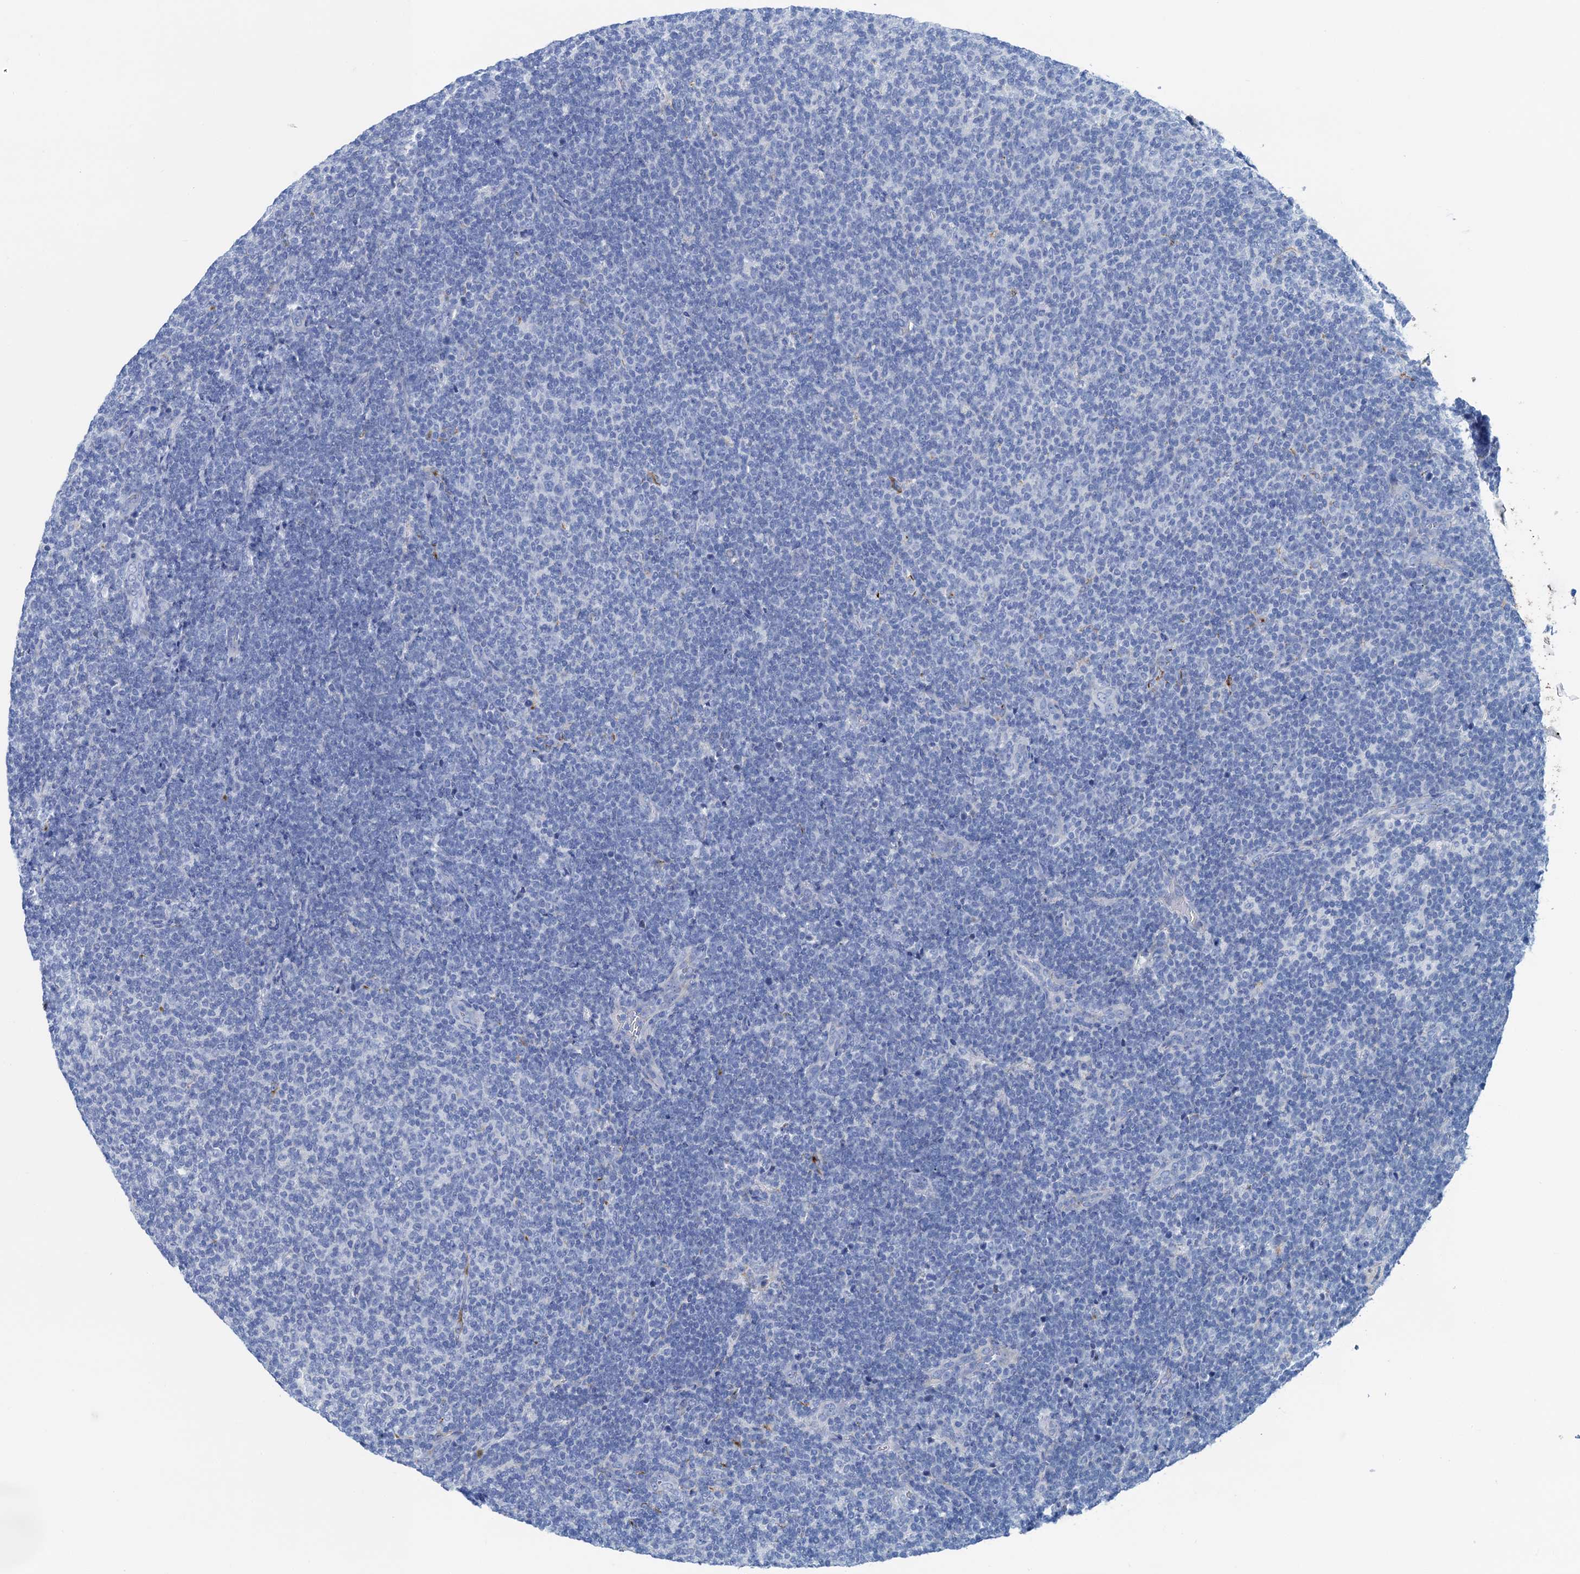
{"staining": {"intensity": "negative", "quantity": "none", "location": "none"}, "tissue": "lymphoma", "cell_type": "Tumor cells", "image_type": "cancer", "snomed": [{"axis": "morphology", "description": "Malignant lymphoma, non-Hodgkin's type, Low grade"}, {"axis": "topography", "description": "Lymph node"}], "caption": "There is no significant expression in tumor cells of lymphoma.", "gene": "NLRP10", "patient": {"sex": "male", "age": 66}}